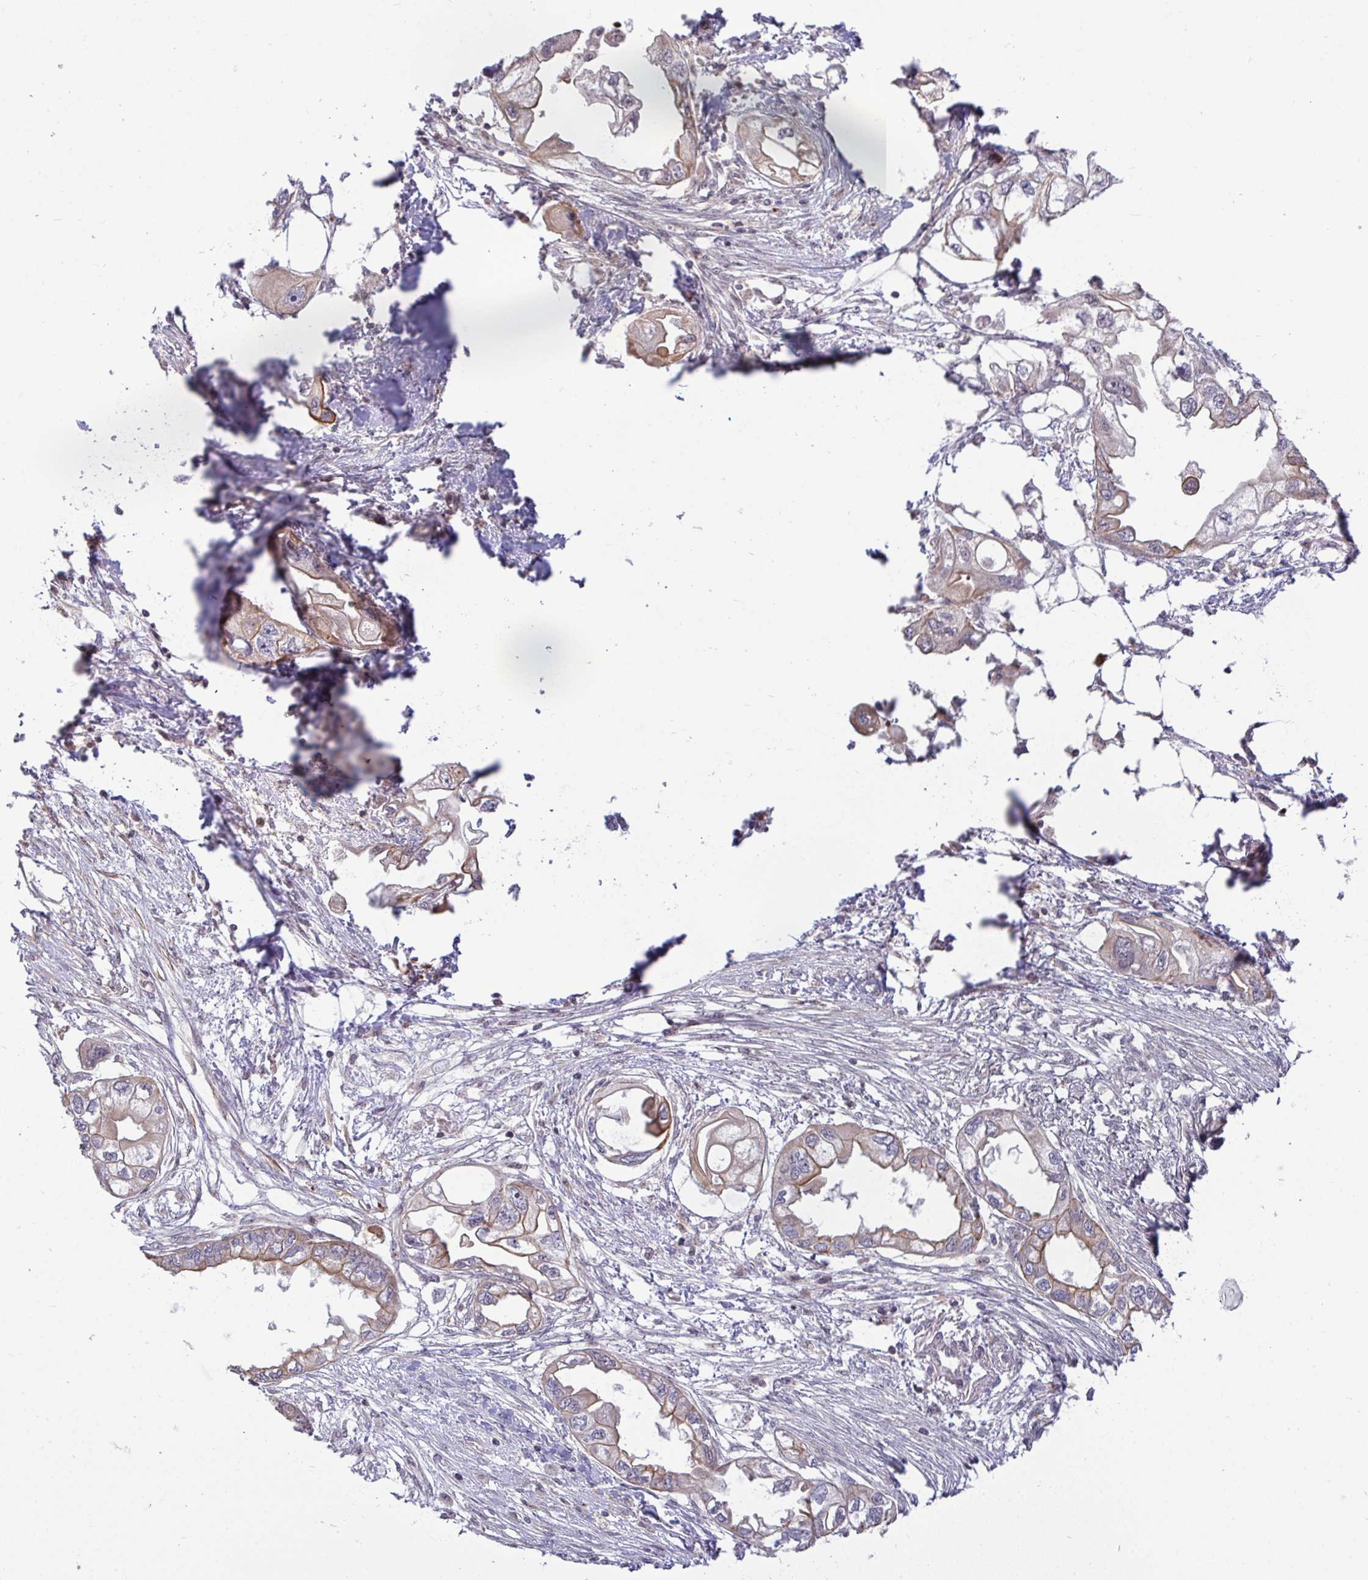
{"staining": {"intensity": "moderate", "quantity": "<25%", "location": "cytoplasmic/membranous"}, "tissue": "endometrial cancer", "cell_type": "Tumor cells", "image_type": "cancer", "snomed": [{"axis": "morphology", "description": "Adenocarcinoma, NOS"}, {"axis": "morphology", "description": "Adenocarcinoma, metastatic, NOS"}, {"axis": "topography", "description": "Adipose tissue"}, {"axis": "topography", "description": "Endometrium"}], "caption": "There is low levels of moderate cytoplasmic/membranous staining in tumor cells of endometrial adenocarcinoma, as demonstrated by immunohistochemical staining (brown color).", "gene": "TRIM44", "patient": {"sex": "female", "age": 67}}